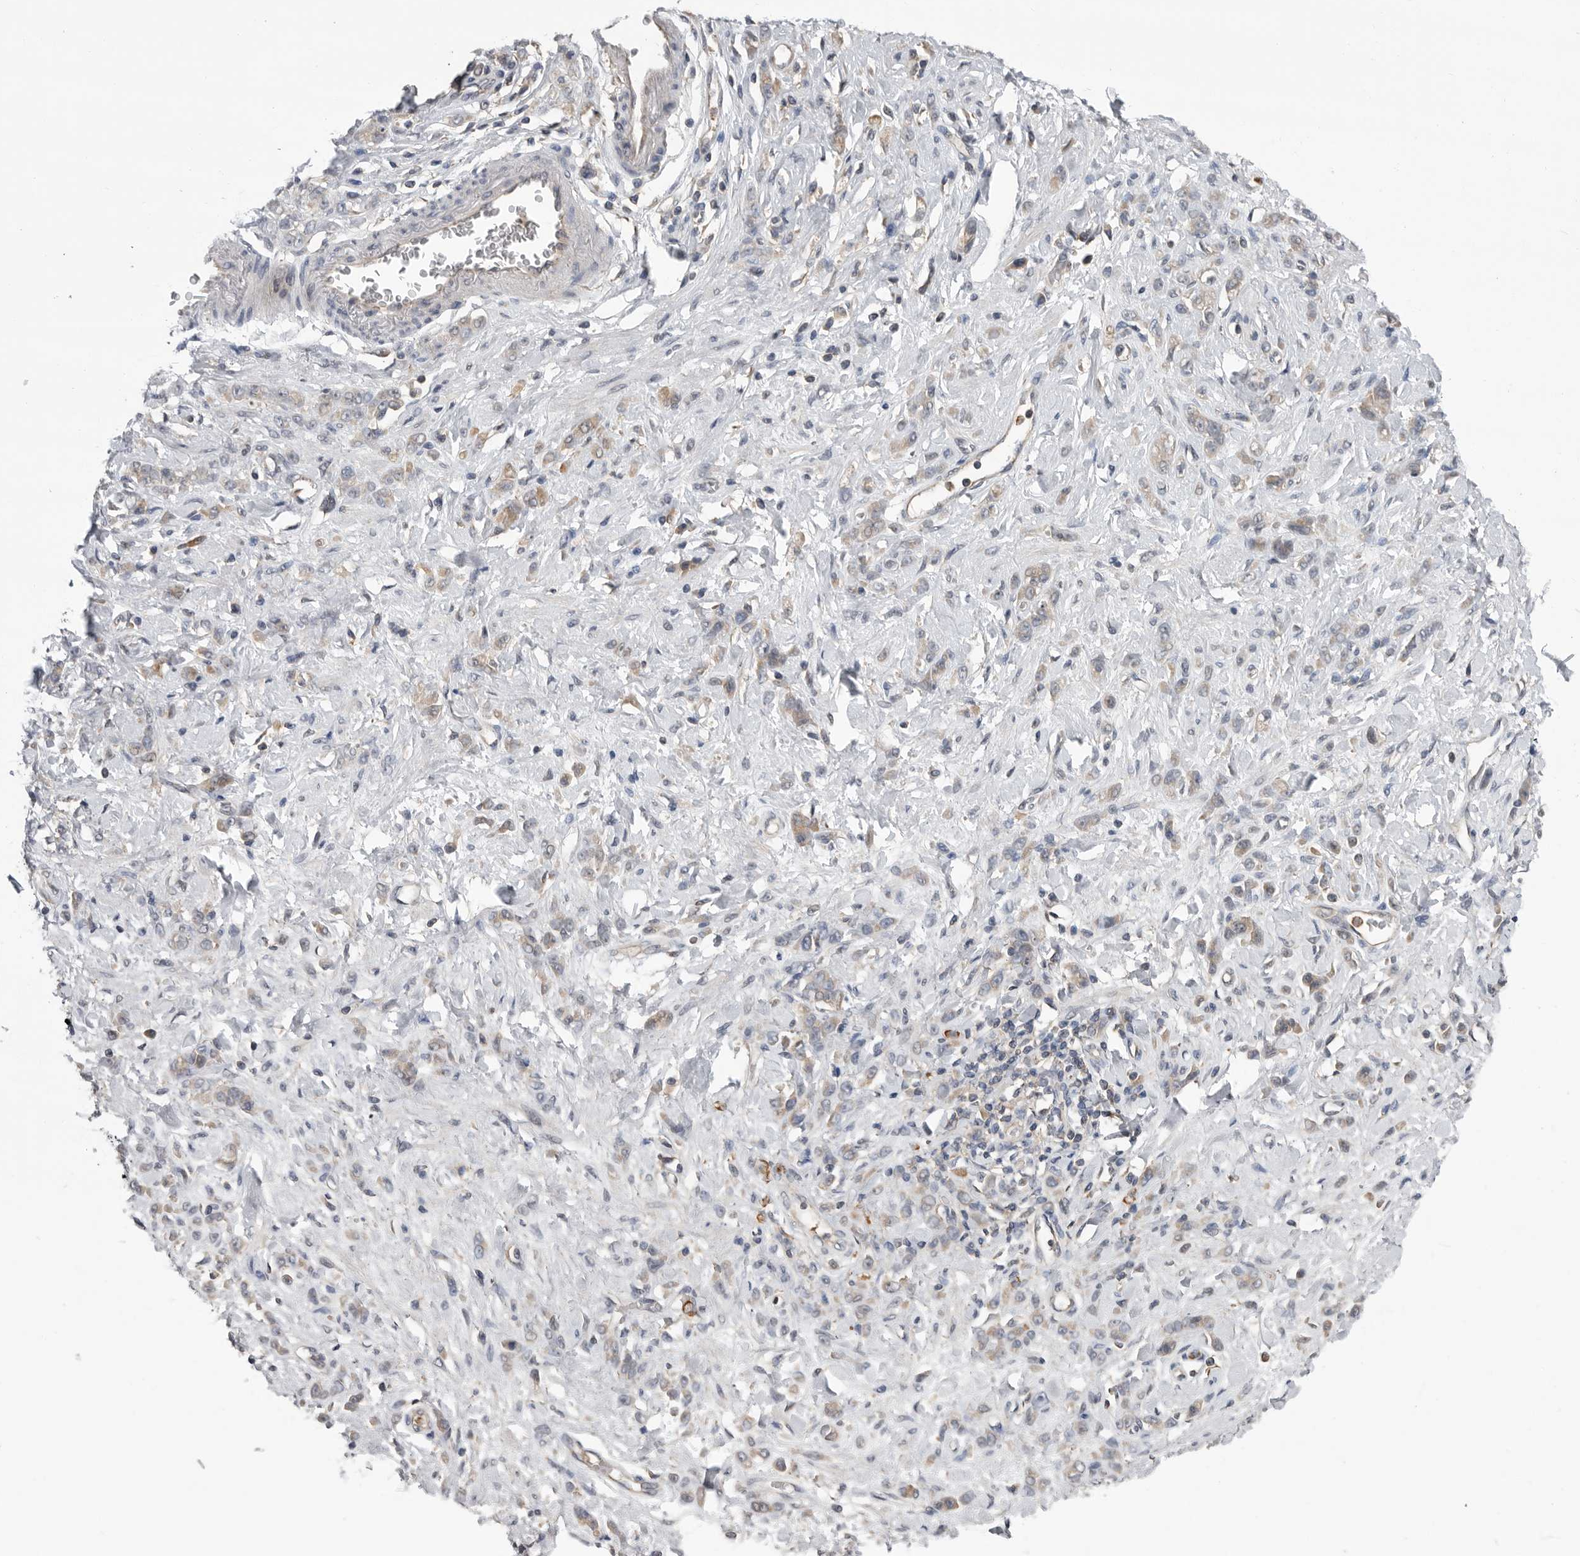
{"staining": {"intensity": "weak", "quantity": "<25%", "location": "cytoplasmic/membranous"}, "tissue": "stomach cancer", "cell_type": "Tumor cells", "image_type": "cancer", "snomed": [{"axis": "morphology", "description": "Normal tissue, NOS"}, {"axis": "morphology", "description": "Adenocarcinoma, NOS"}, {"axis": "topography", "description": "Stomach"}], "caption": "Protein analysis of stomach adenocarcinoma shows no significant staining in tumor cells.", "gene": "KLK5", "patient": {"sex": "male", "age": 82}}